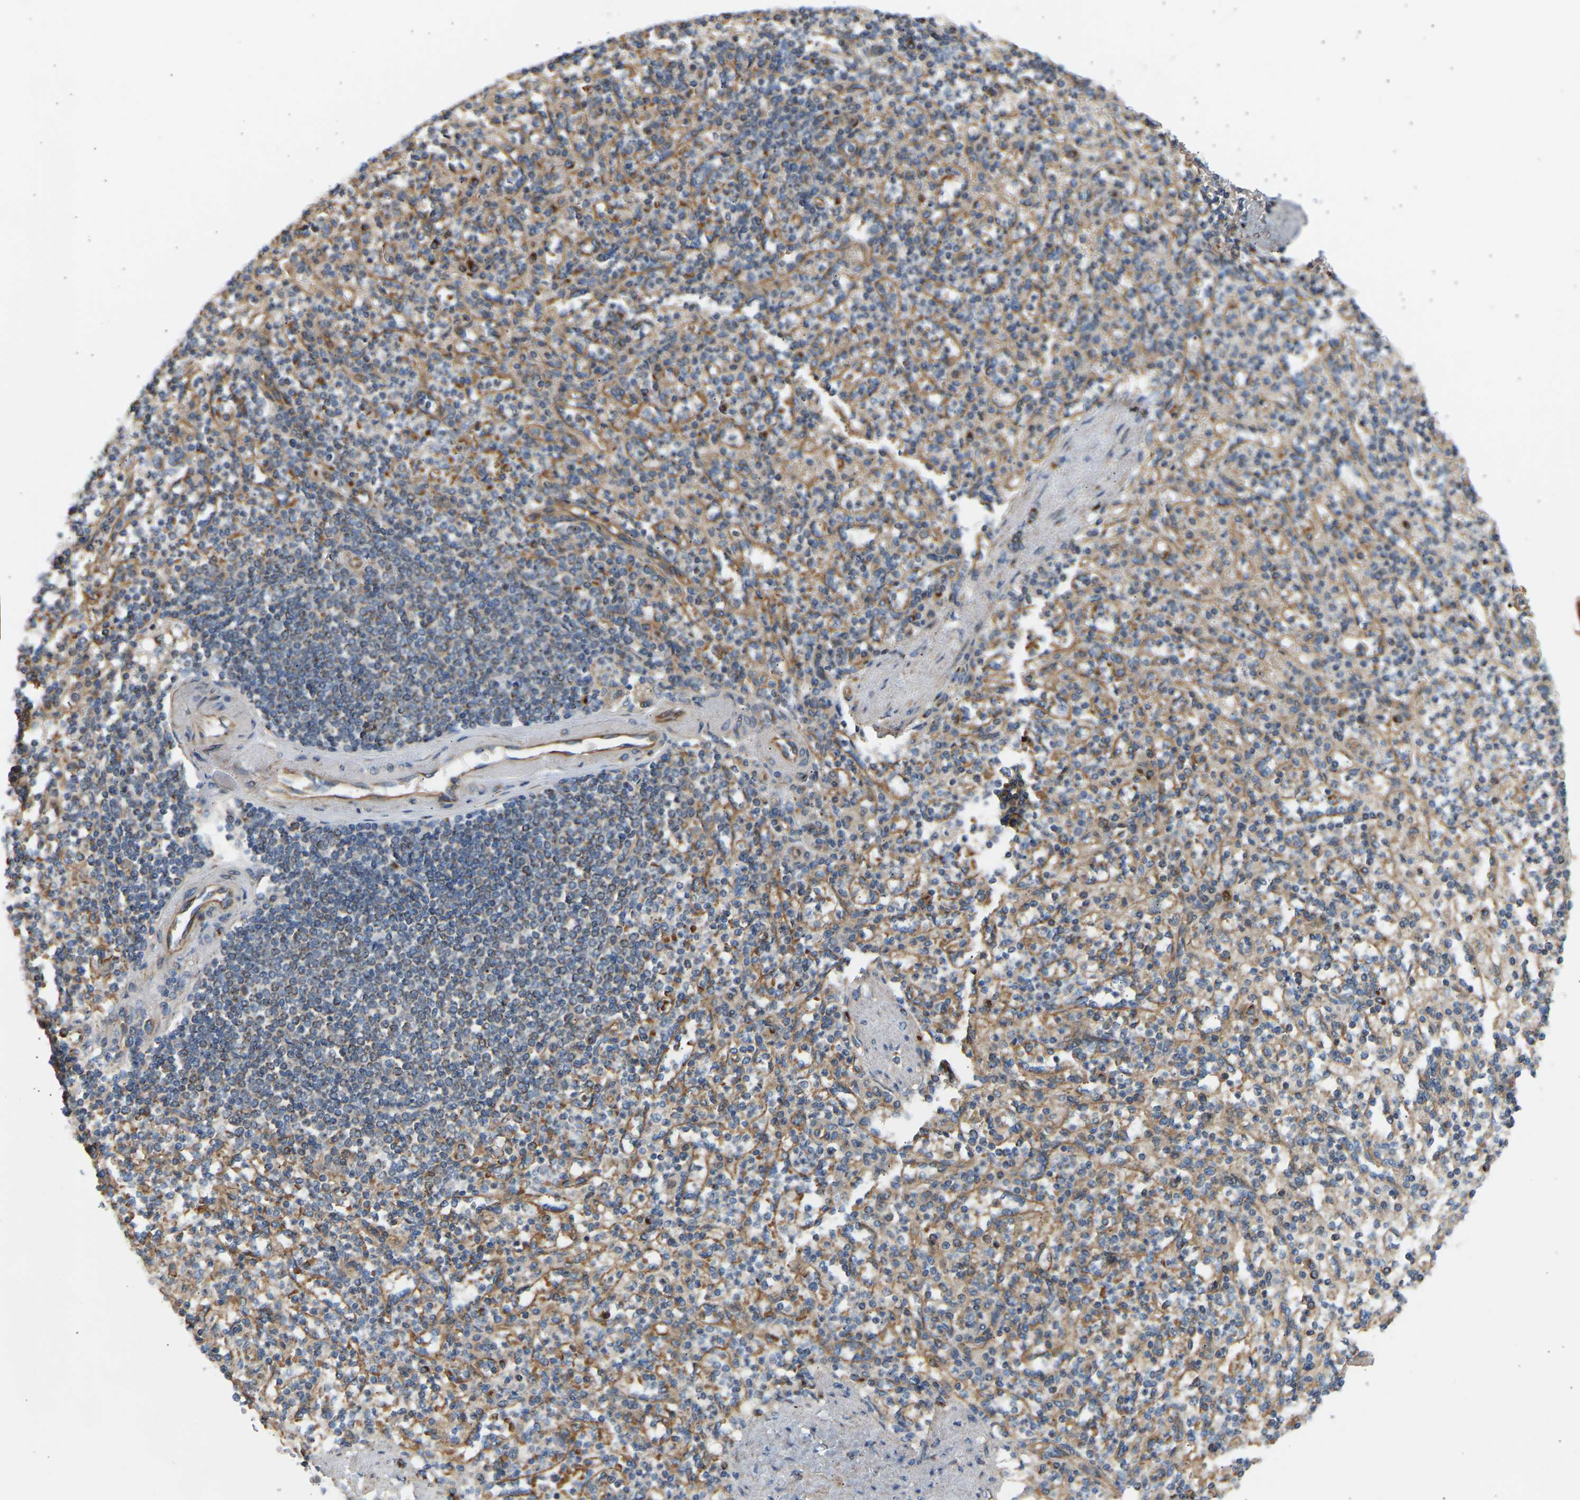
{"staining": {"intensity": "moderate", "quantity": "<25%", "location": "cytoplasmic/membranous"}, "tissue": "spleen", "cell_type": "Cells in red pulp", "image_type": "normal", "snomed": [{"axis": "morphology", "description": "Normal tissue, NOS"}, {"axis": "topography", "description": "Spleen"}], "caption": "Moderate cytoplasmic/membranous protein staining is present in approximately <25% of cells in red pulp in spleen.", "gene": "YIPF2", "patient": {"sex": "female", "age": 74}}